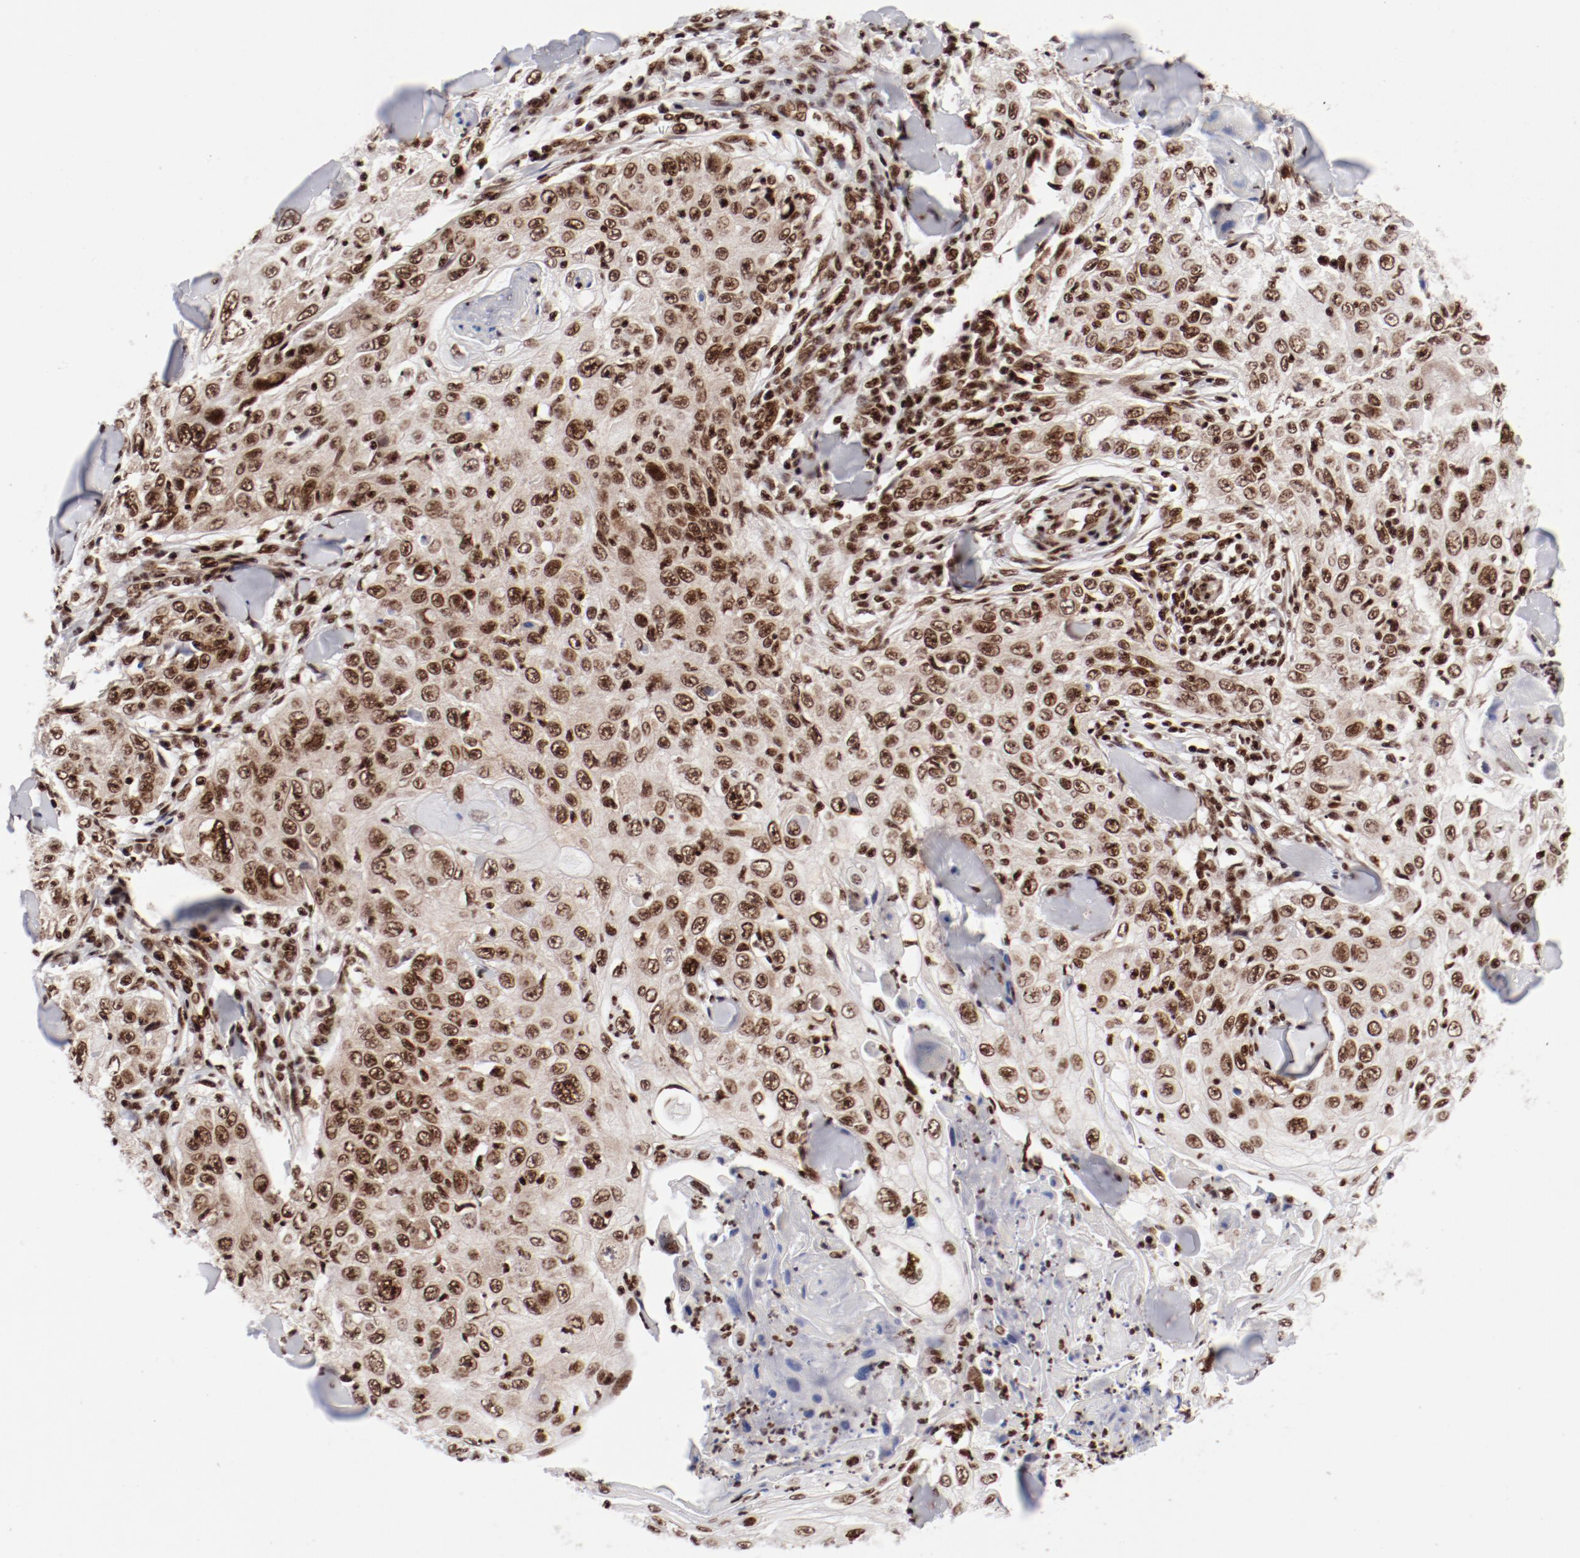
{"staining": {"intensity": "strong", "quantity": ">75%", "location": "nuclear"}, "tissue": "skin cancer", "cell_type": "Tumor cells", "image_type": "cancer", "snomed": [{"axis": "morphology", "description": "Squamous cell carcinoma, NOS"}, {"axis": "topography", "description": "Skin"}], "caption": "Squamous cell carcinoma (skin) tissue demonstrates strong nuclear expression in about >75% of tumor cells, visualized by immunohistochemistry. Using DAB (brown) and hematoxylin (blue) stains, captured at high magnification using brightfield microscopy.", "gene": "NFYB", "patient": {"sex": "male", "age": 86}}